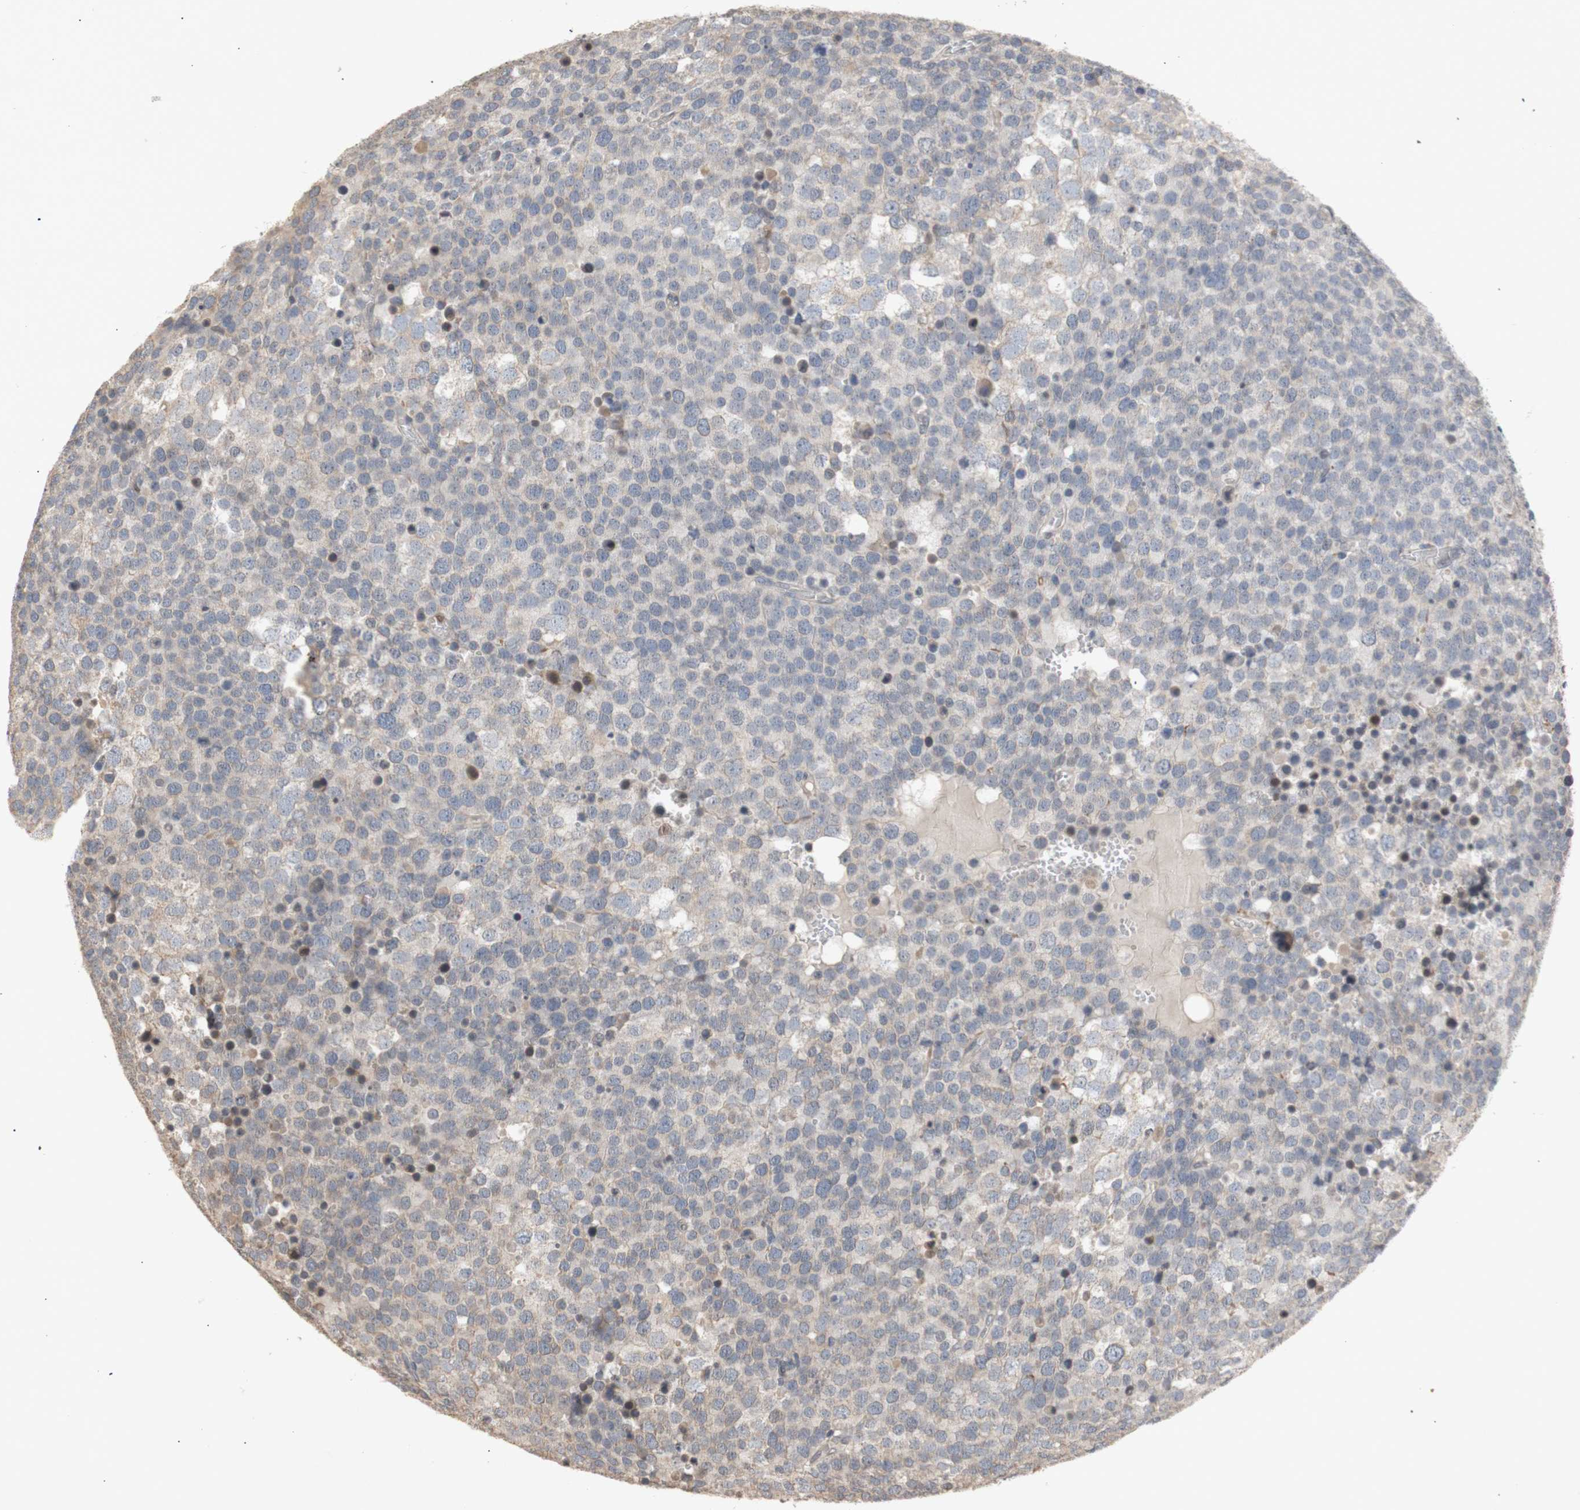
{"staining": {"intensity": "negative", "quantity": "none", "location": "none"}, "tissue": "testis cancer", "cell_type": "Tumor cells", "image_type": "cancer", "snomed": [{"axis": "morphology", "description": "Seminoma, NOS"}, {"axis": "topography", "description": "Testis"}], "caption": "Tumor cells are negative for protein expression in human testis seminoma.", "gene": "FOSB", "patient": {"sex": "male", "age": 71}}